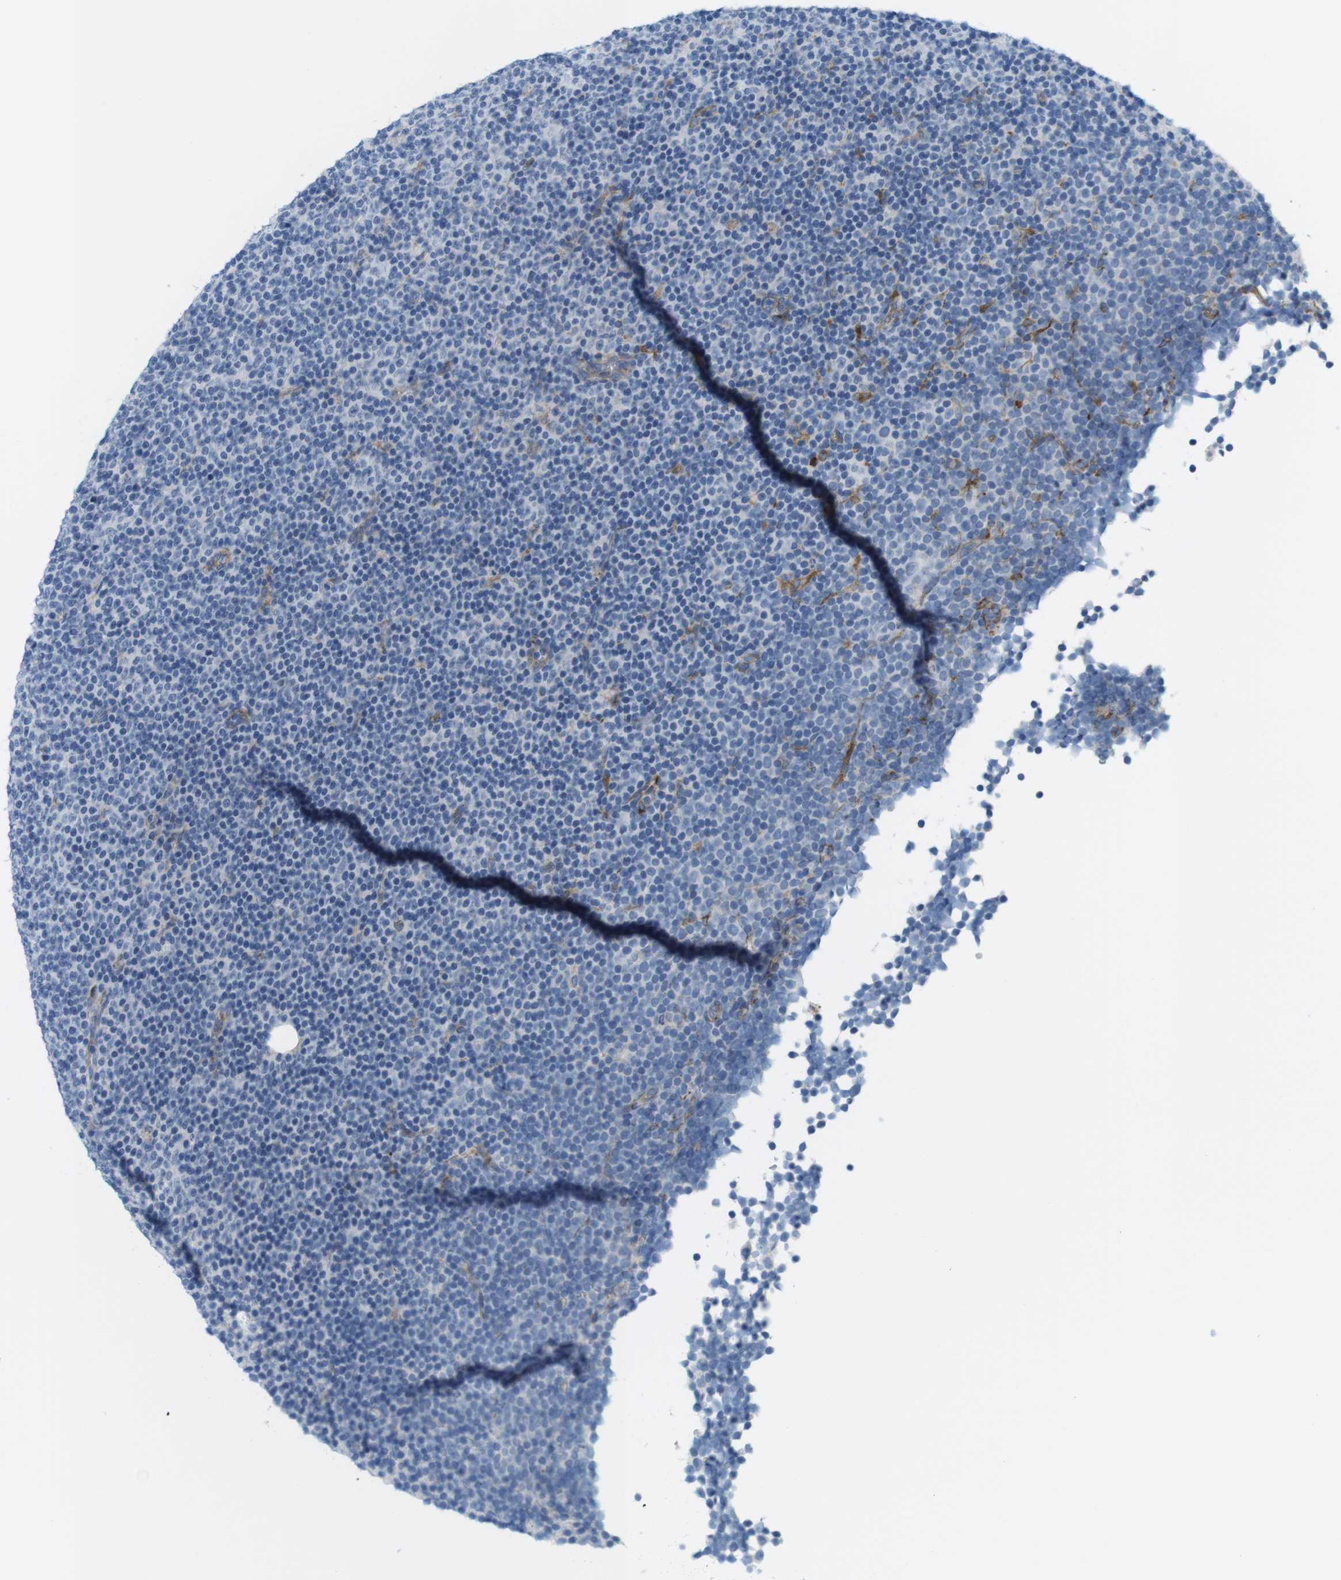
{"staining": {"intensity": "negative", "quantity": "none", "location": "none"}, "tissue": "lymphoma", "cell_type": "Tumor cells", "image_type": "cancer", "snomed": [{"axis": "morphology", "description": "Malignant lymphoma, non-Hodgkin's type, Low grade"}, {"axis": "topography", "description": "Lymph node"}], "caption": "DAB immunohistochemical staining of lymphoma demonstrates no significant positivity in tumor cells. (Brightfield microscopy of DAB IHC at high magnification).", "gene": "MYH9", "patient": {"sex": "female", "age": 67}}